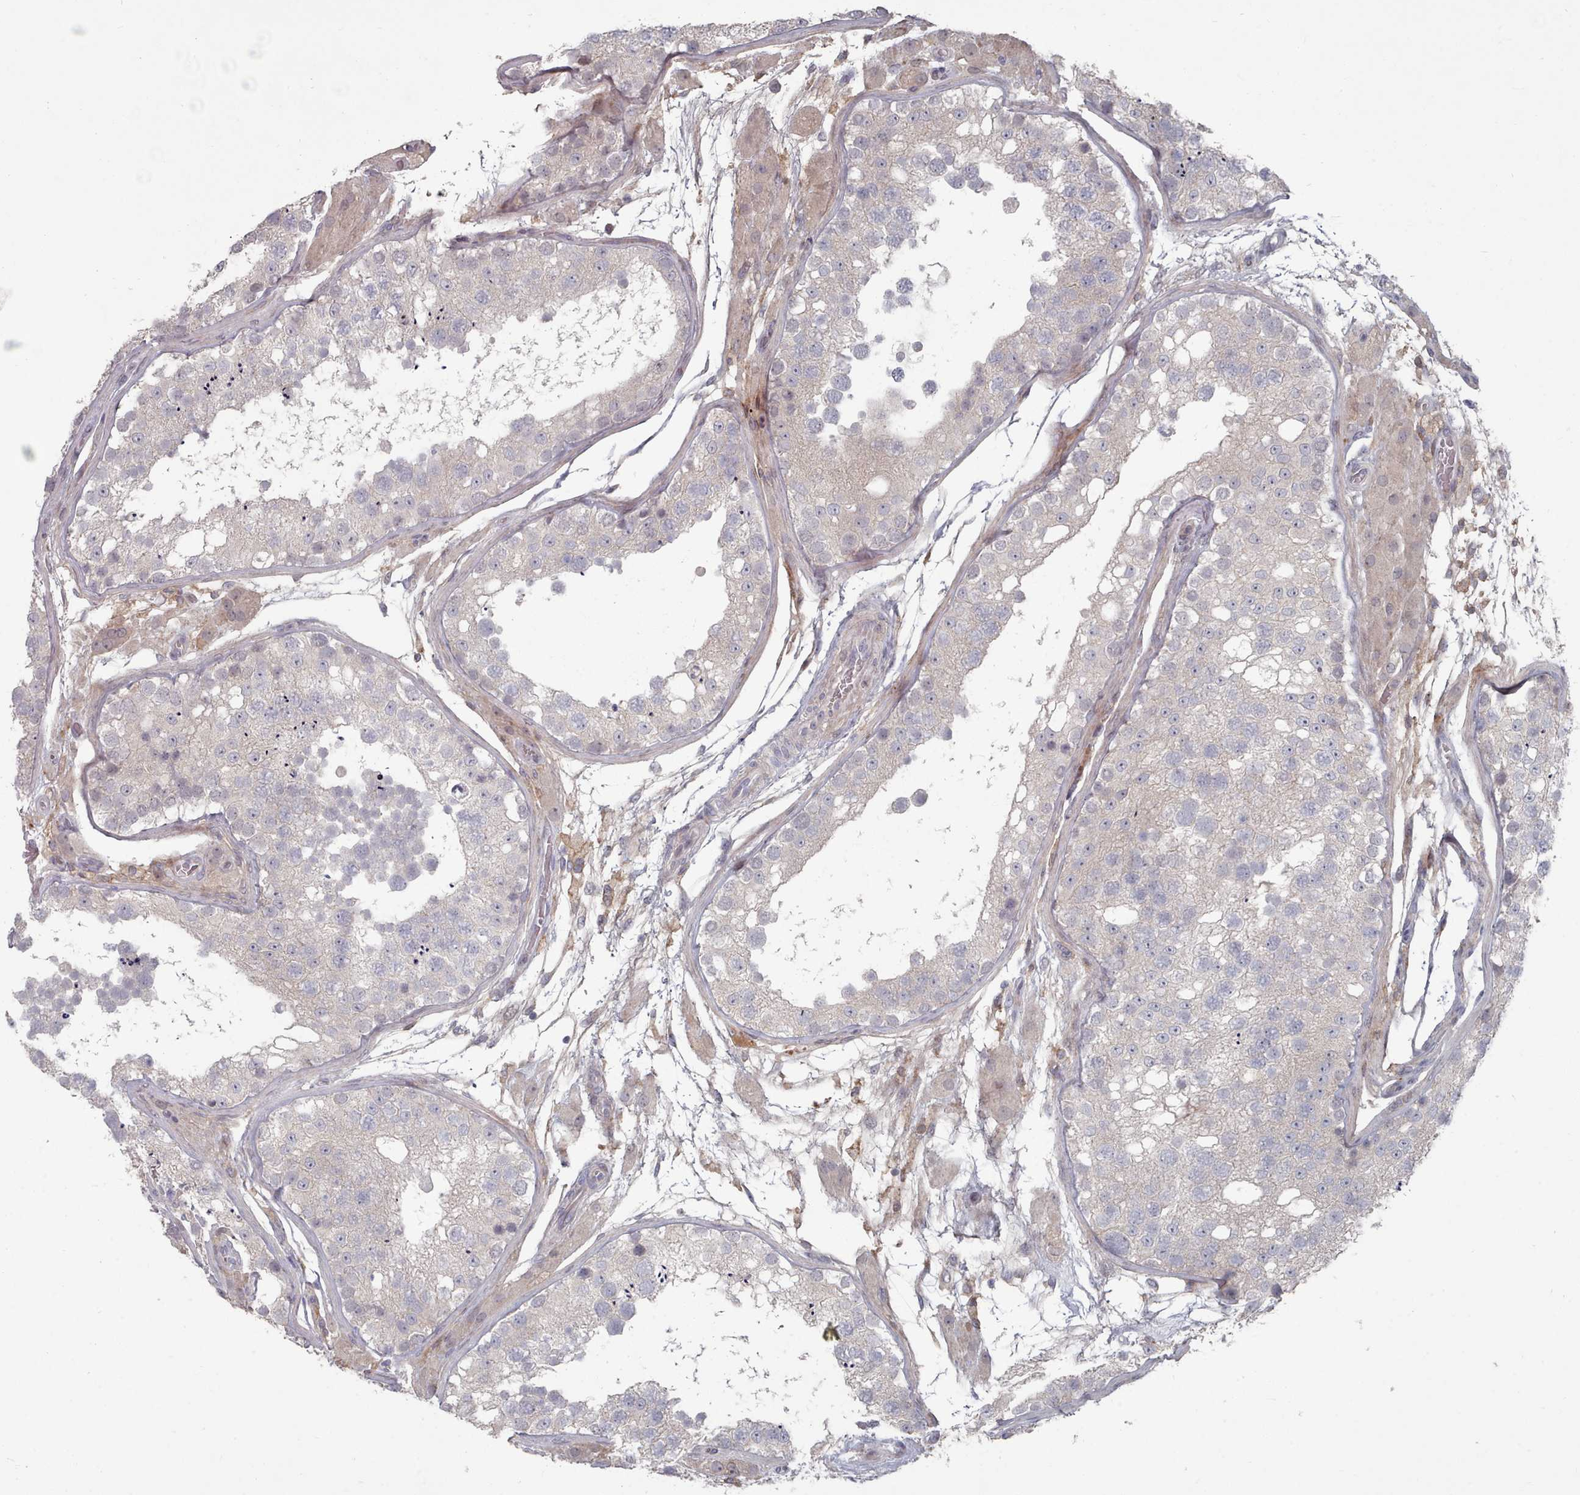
{"staining": {"intensity": "negative", "quantity": "none", "location": "none"}, "tissue": "testis", "cell_type": "Cells in seminiferous ducts", "image_type": "normal", "snomed": [{"axis": "morphology", "description": "Normal tissue, NOS"}, {"axis": "topography", "description": "Testis"}], "caption": "Immunohistochemistry photomicrograph of unremarkable testis stained for a protein (brown), which reveals no positivity in cells in seminiferous ducts. Brightfield microscopy of IHC stained with DAB (brown) and hematoxylin (blue), captured at high magnification.", "gene": "COL8A2", "patient": {"sex": "male", "age": 26}}